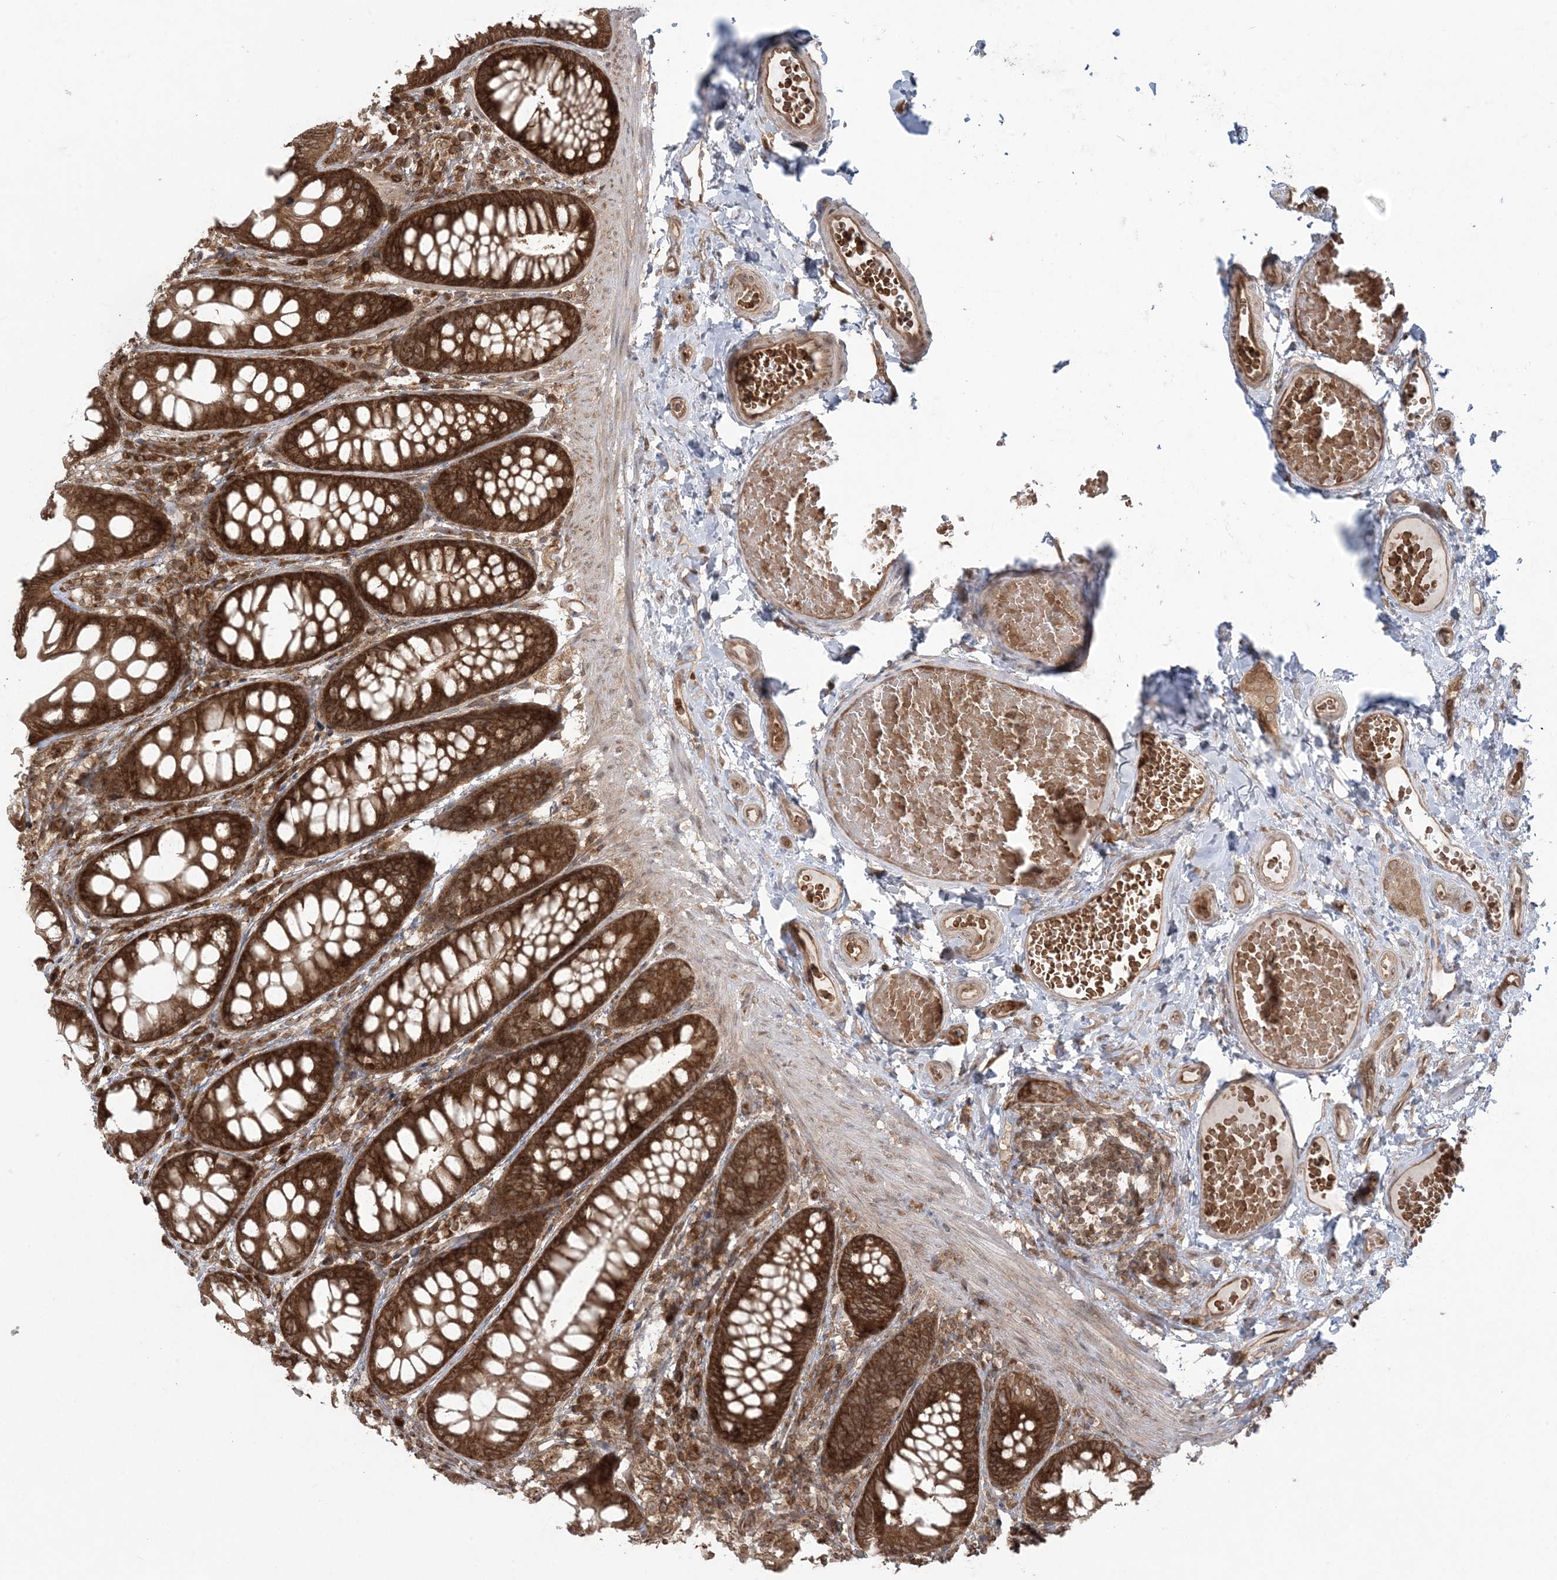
{"staining": {"intensity": "moderate", "quantity": ">75%", "location": "cytoplasmic/membranous"}, "tissue": "colon", "cell_type": "Endothelial cells", "image_type": "normal", "snomed": [{"axis": "morphology", "description": "Normal tissue, NOS"}, {"axis": "topography", "description": "Colon"}], "caption": "This image reveals unremarkable colon stained with IHC to label a protein in brown. The cytoplasmic/membranous of endothelial cells show moderate positivity for the protein. Nuclei are counter-stained blue.", "gene": "DDX19B", "patient": {"sex": "male", "age": 47}}